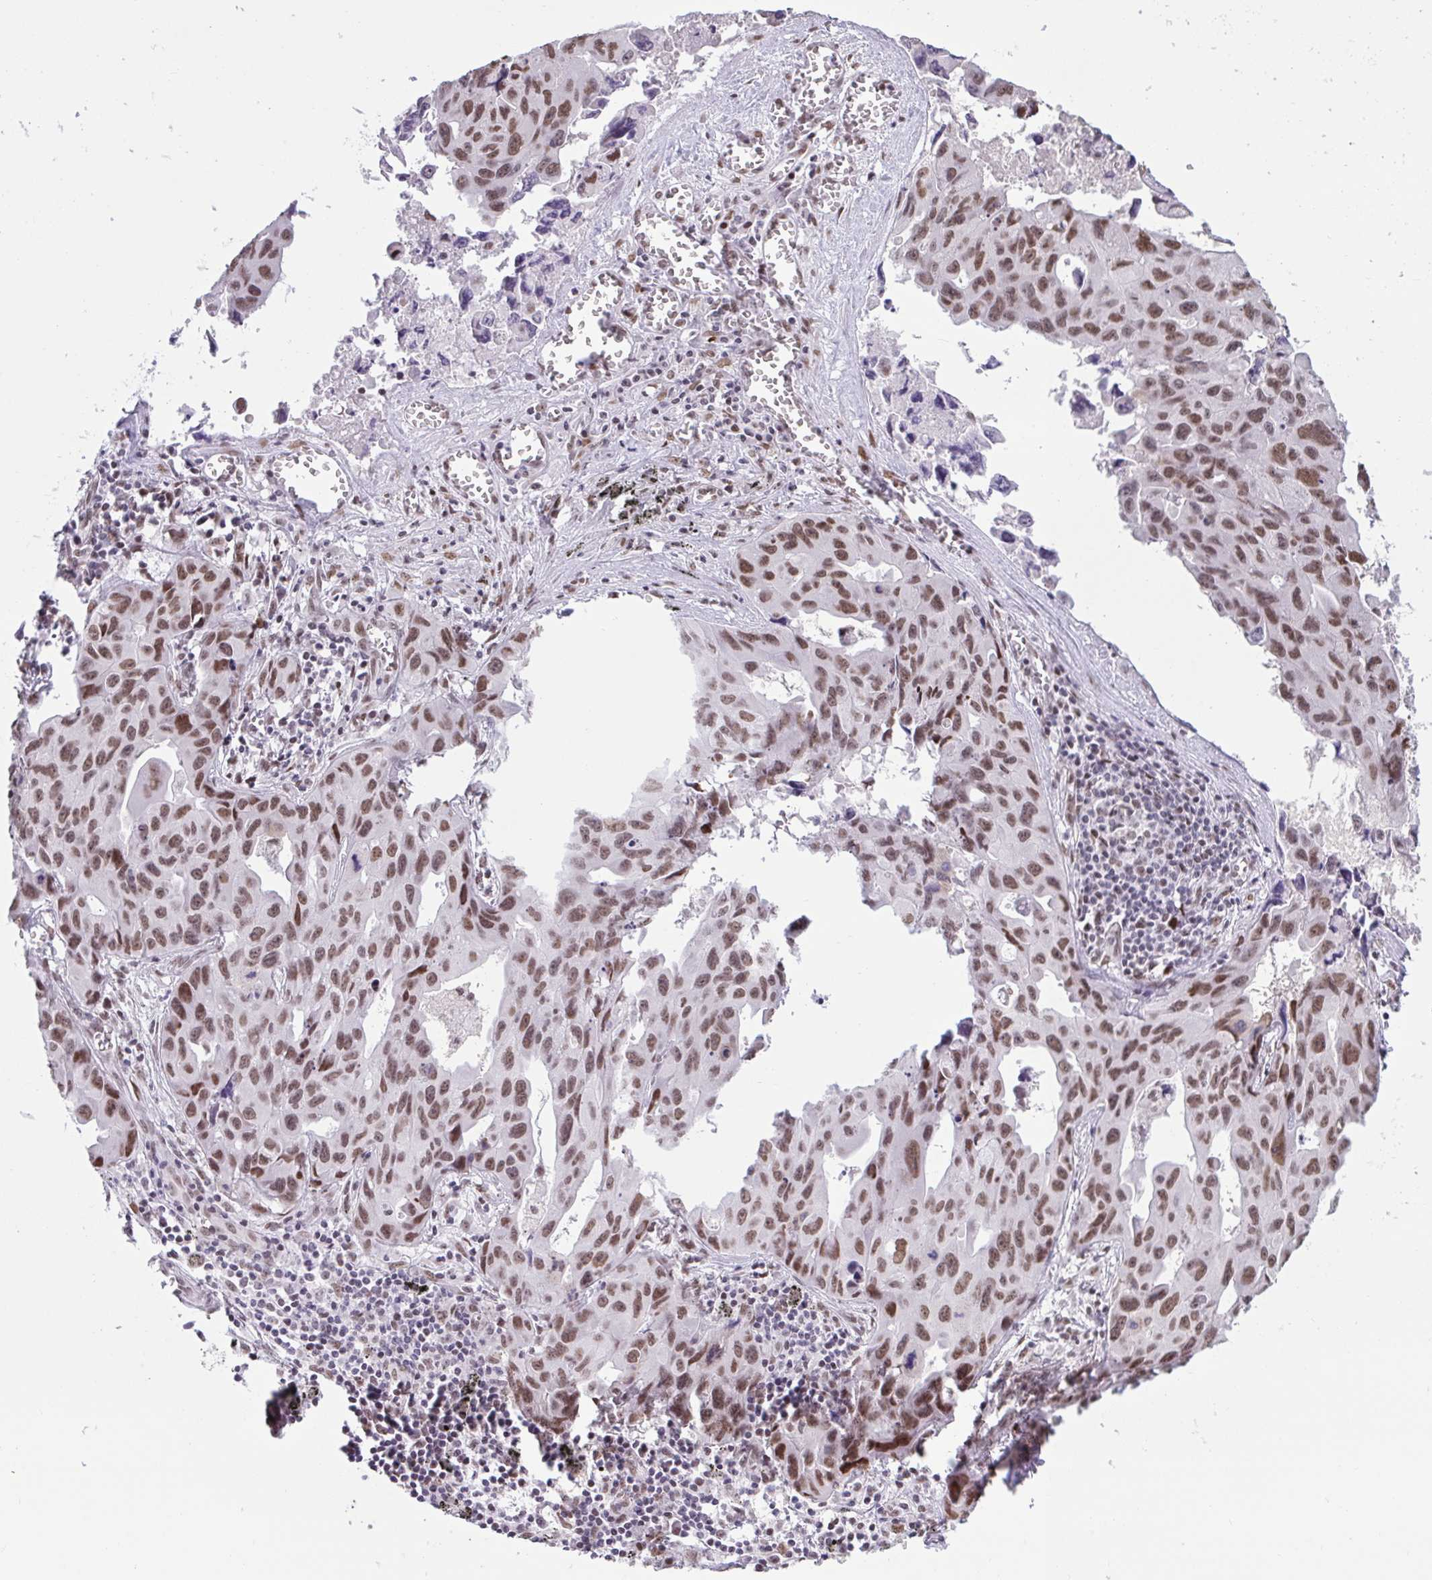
{"staining": {"intensity": "moderate", "quantity": ">75%", "location": "nuclear"}, "tissue": "lung cancer", "cell_type": "Tumor cells", "image_type": "cancer", "snomed": [{"axis": "morphology", "description": "Adenocarcinoma, NOS"}, {"axis": "topography", "description": "Lymph node"}, {"axis": "topography", "description": "Lung"}], "caption": "An image of human adenocarcinoma (lung) stained for a protein displays moderate nuclear brown staining in tumor cells.", "gene": "CBFA2T2", "patient": {"sex": "male", "age": 64}}